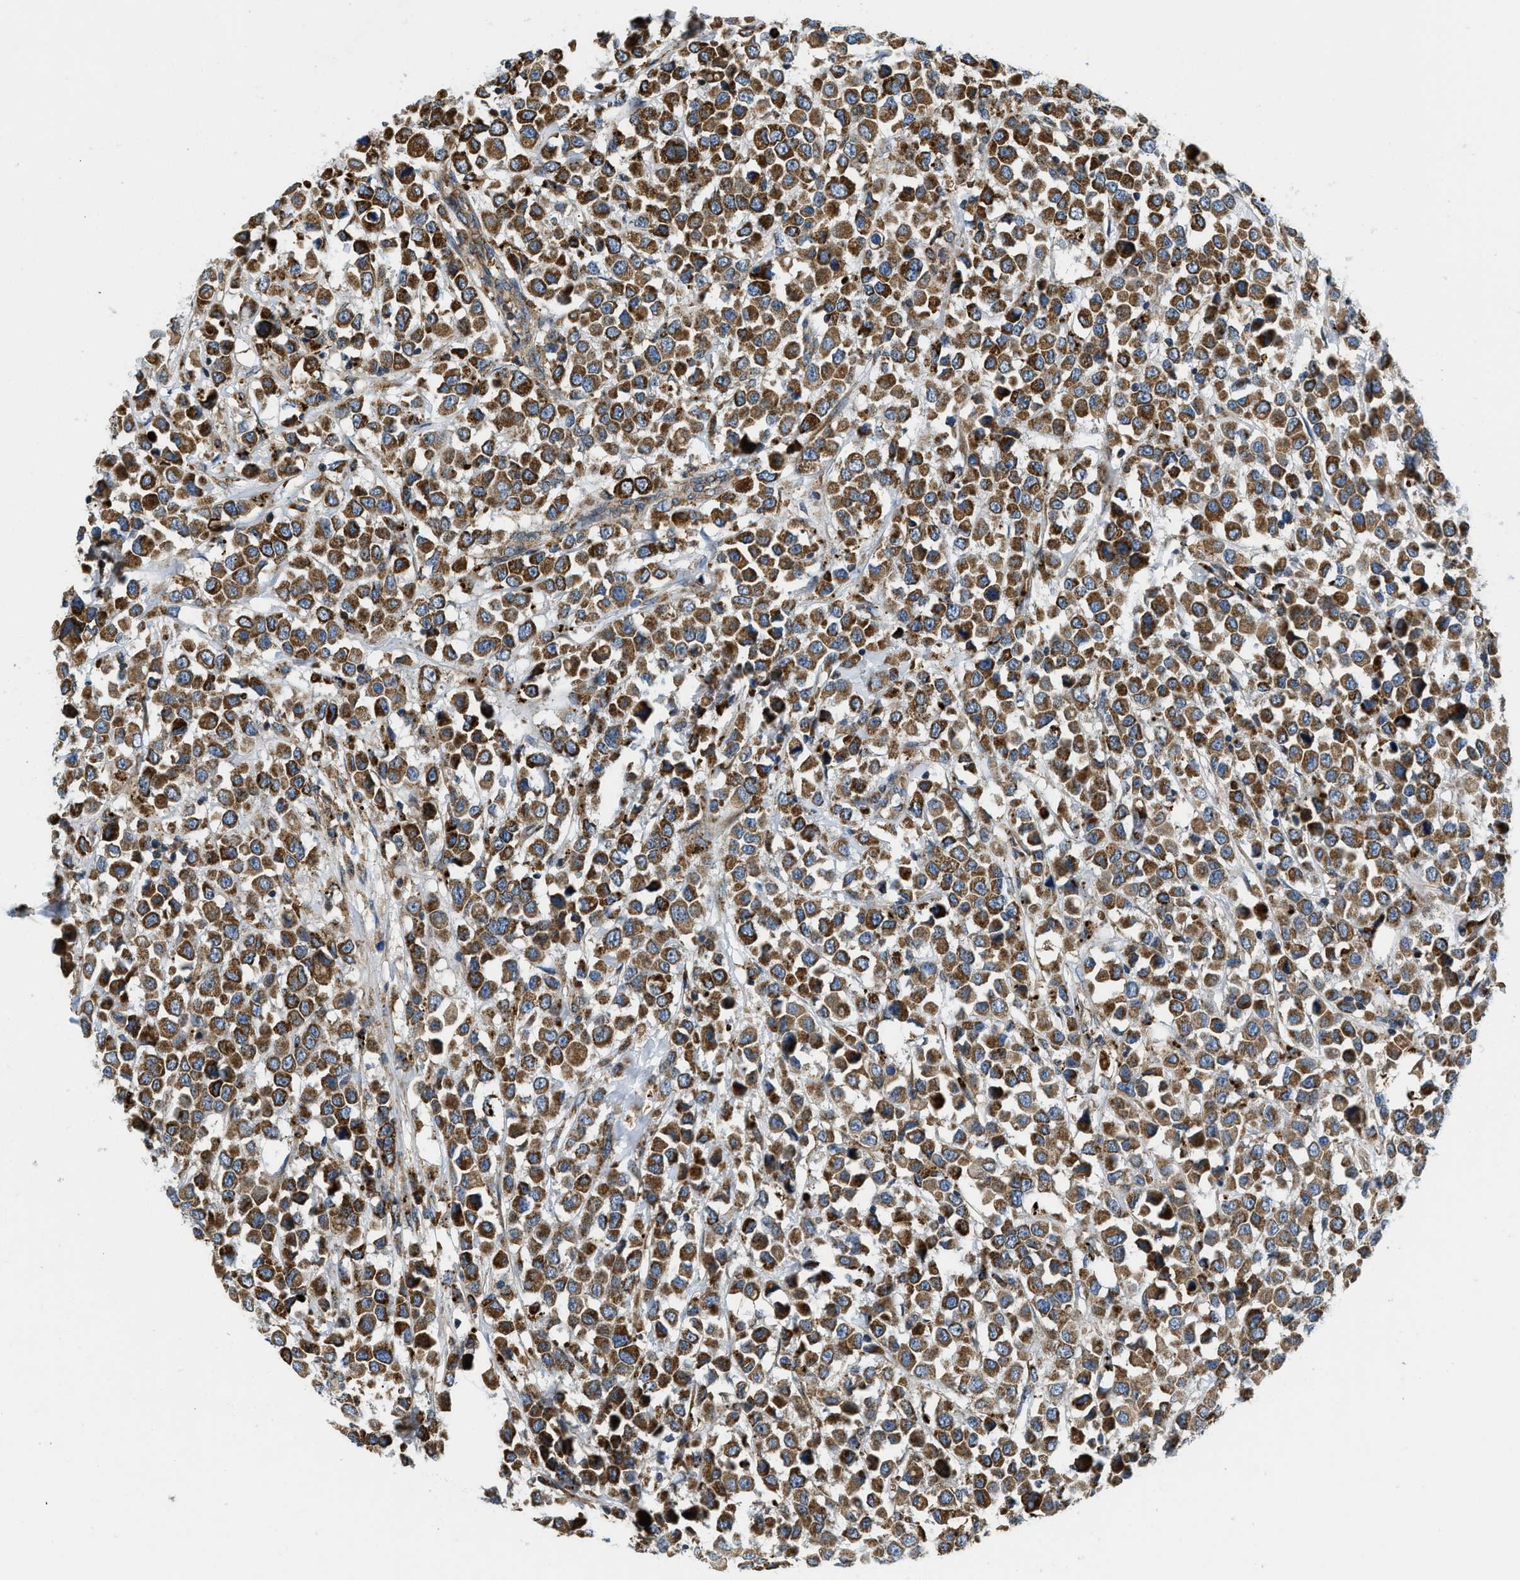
{"staining": {"intensity": "strong", "quantity": ">75%", "location": "cytoplasmic/membranous"}, "tissue": "breast cancer", "cell_type": "Tumor cells", "image_type": "cancer", "snomed": [{"axis": "morphology", "description": "Duct carcinoma"}, {"axis": "topography", "description": "Breast"}], "caption": "A micrograph showing strong cytoplasmic/membranous positivity in about >75% of tumor cells in breast cancer, as visualized by brown immunohistochemical staining.", "gene": "CSPG4", "patient": {"sex": "female", "age": 61}}